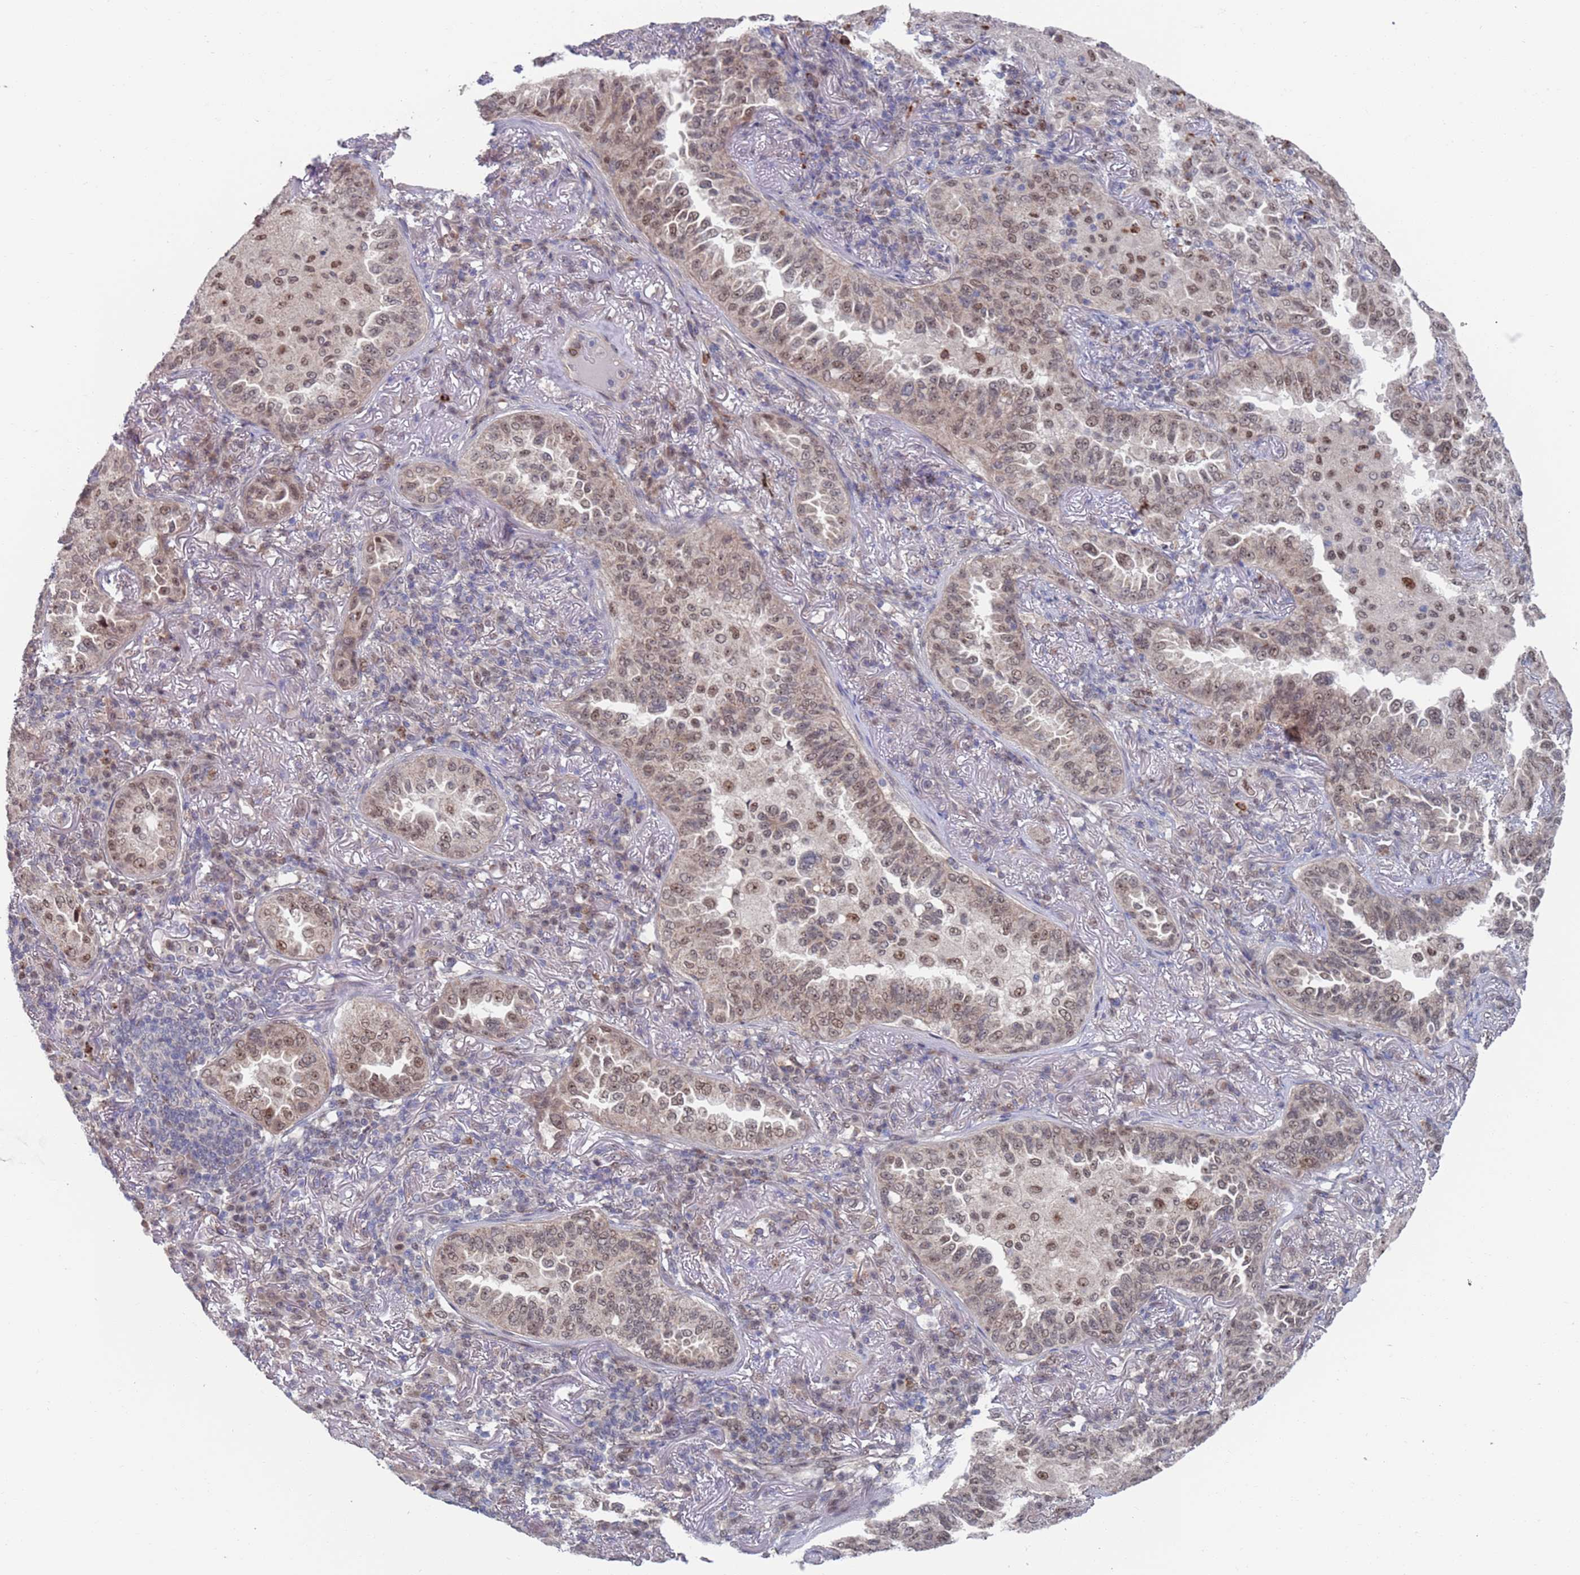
{"staining": {"intensity": "weak", "quantity": "<25%", "location": "nuclear"}, "tissue": "lung cancer", "cell_type": "Tumor cells", "image_type": "cancer", "snomed": [{"axis": "morphology", "description": "Adenocarcinoma, NOS"}, {"axis": "topography", "description": "Lung"}], "caption": "A micrograph of lung adenocarcinoma stained for a protein displays no brown staining in tumor cells.", "gene": "RPP25", "patient": {"sex": "female", "age": 69}}